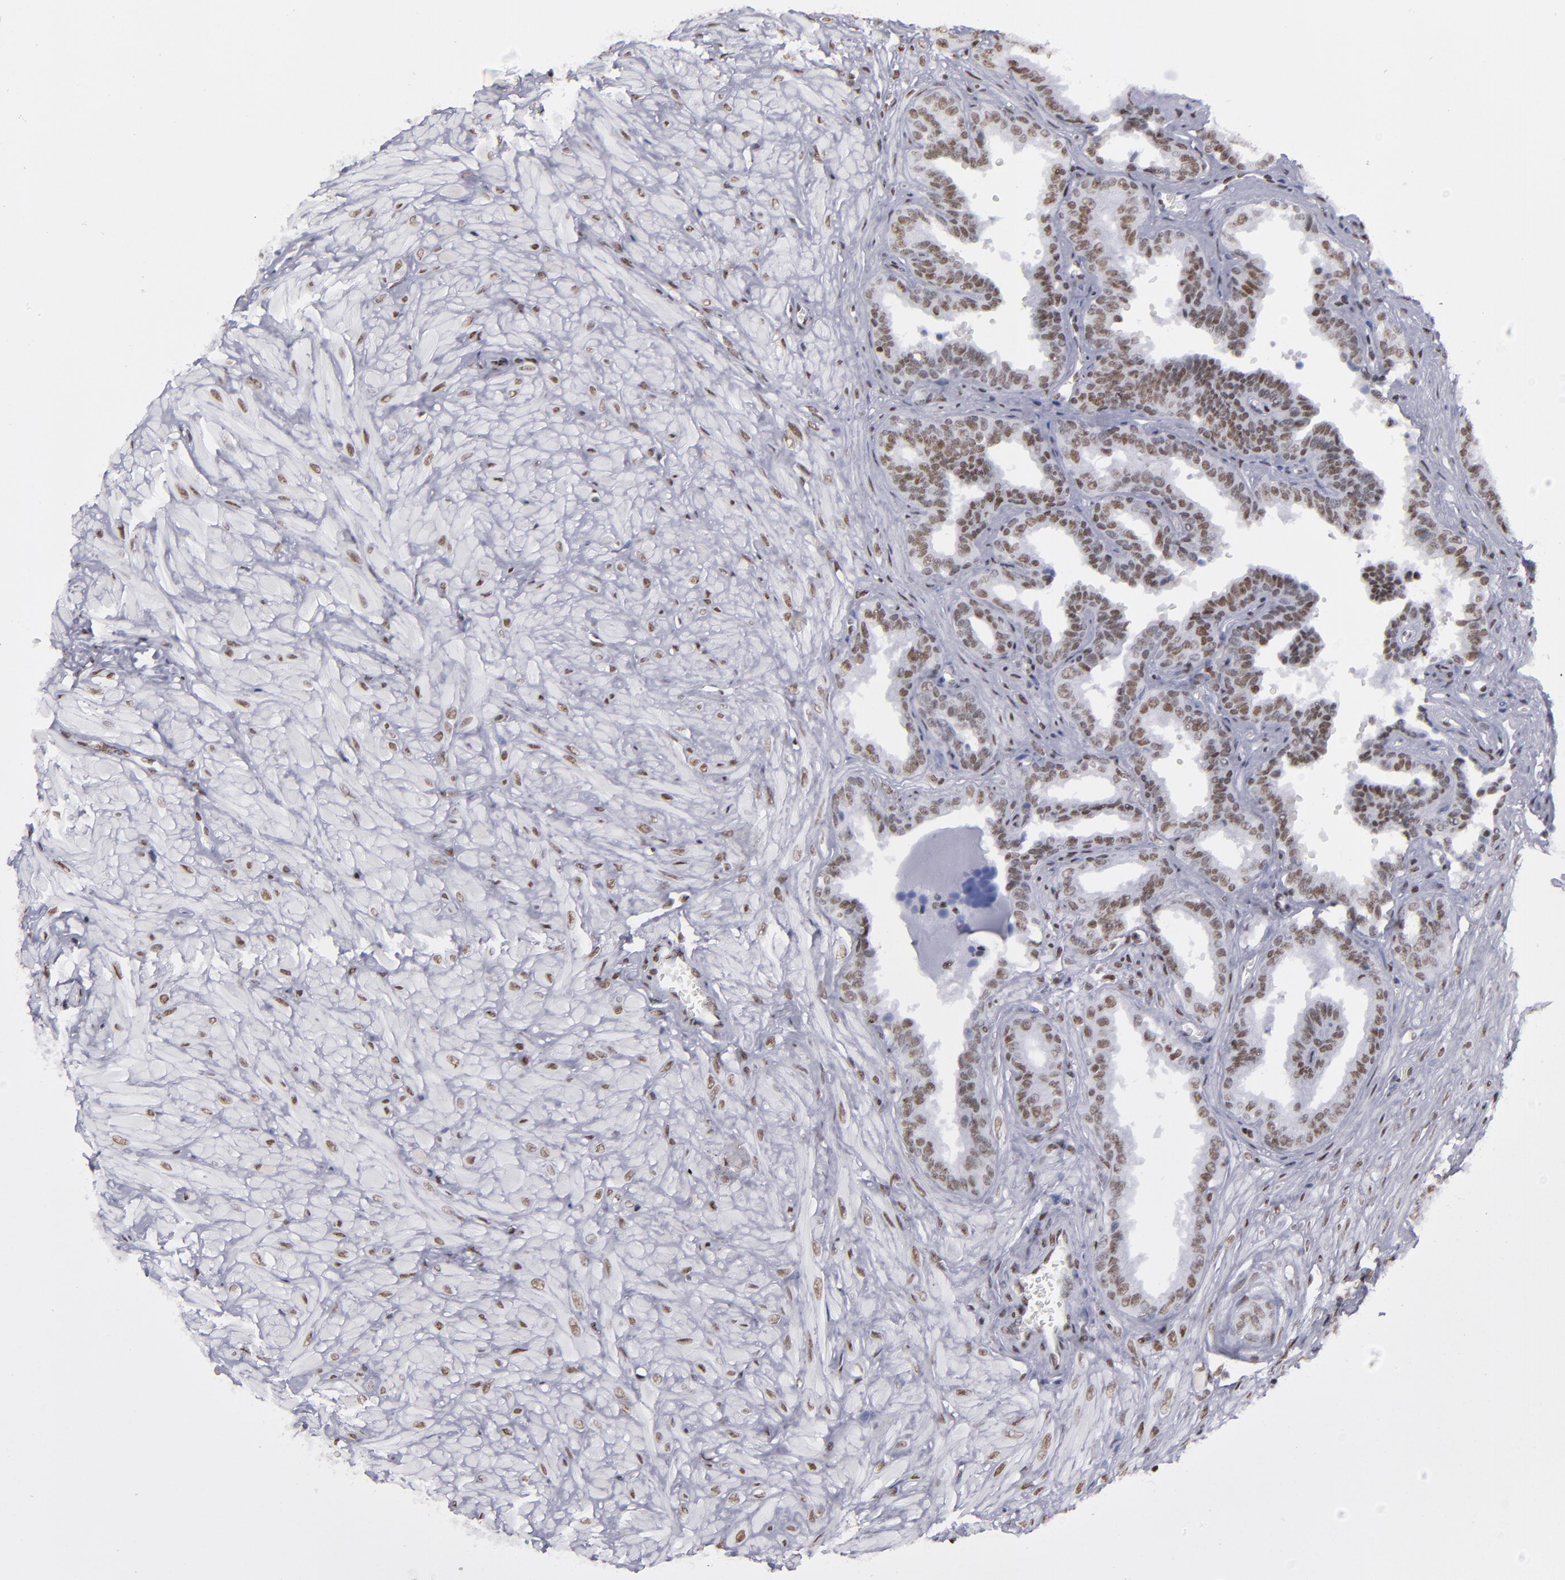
{"staining": {"intensity": "moderate", "quantity": ">75%", "location": "nuclear"}, "tissue": "seminal vesicle", "cell_type": "Glandular cells", "image_type": "normal", "snomed": [{"axis": "morphology", "description": "Normal tissue, NOS"}, {"axis": "topography", "description": "Seminal veicle"}], "caption": "An image of seminal vesicle stained for a protein exhibits moderate nuclear brown staining in glandular cells.", "gene": "TERF2", "patient": {"sex": "male", "age": 26}}